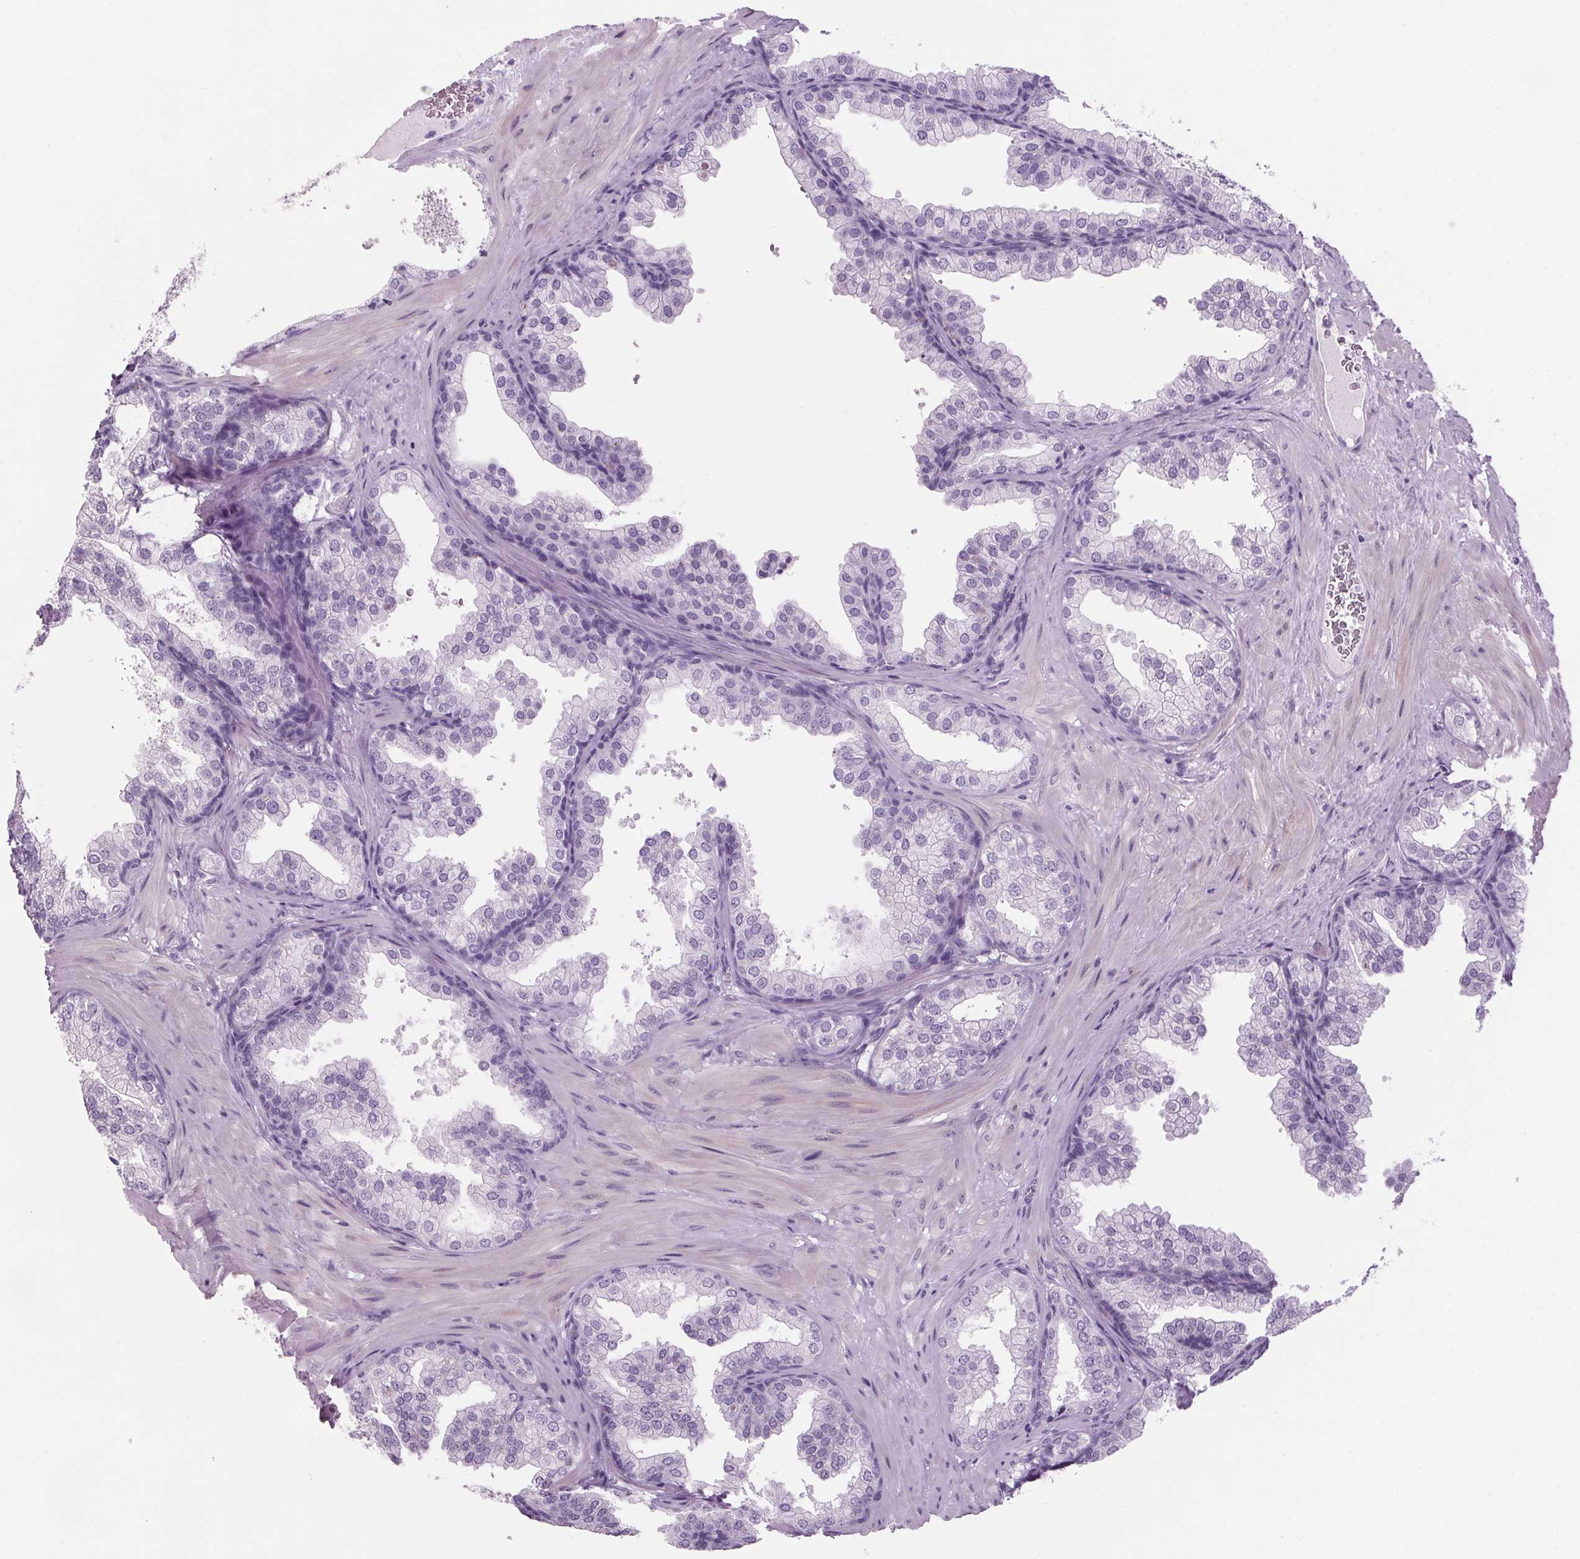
{"staining": {"intensity": "negative", "quantity": "none", "location": "none"}, "tissue": "prostate", "cell_type": "Glandular cells", "image_type": "normal", "snomed": [{"axis": "morphology", "description": "Normal tissue, NOS"}, {"axis": "topography", "description": "Prostate"}], "caption": "Photomicrograph shows no protein expression in glandular cells of normal prostate.", "gene": "PPP1R1A", "patient": {"sex": "male", "age": 37}}